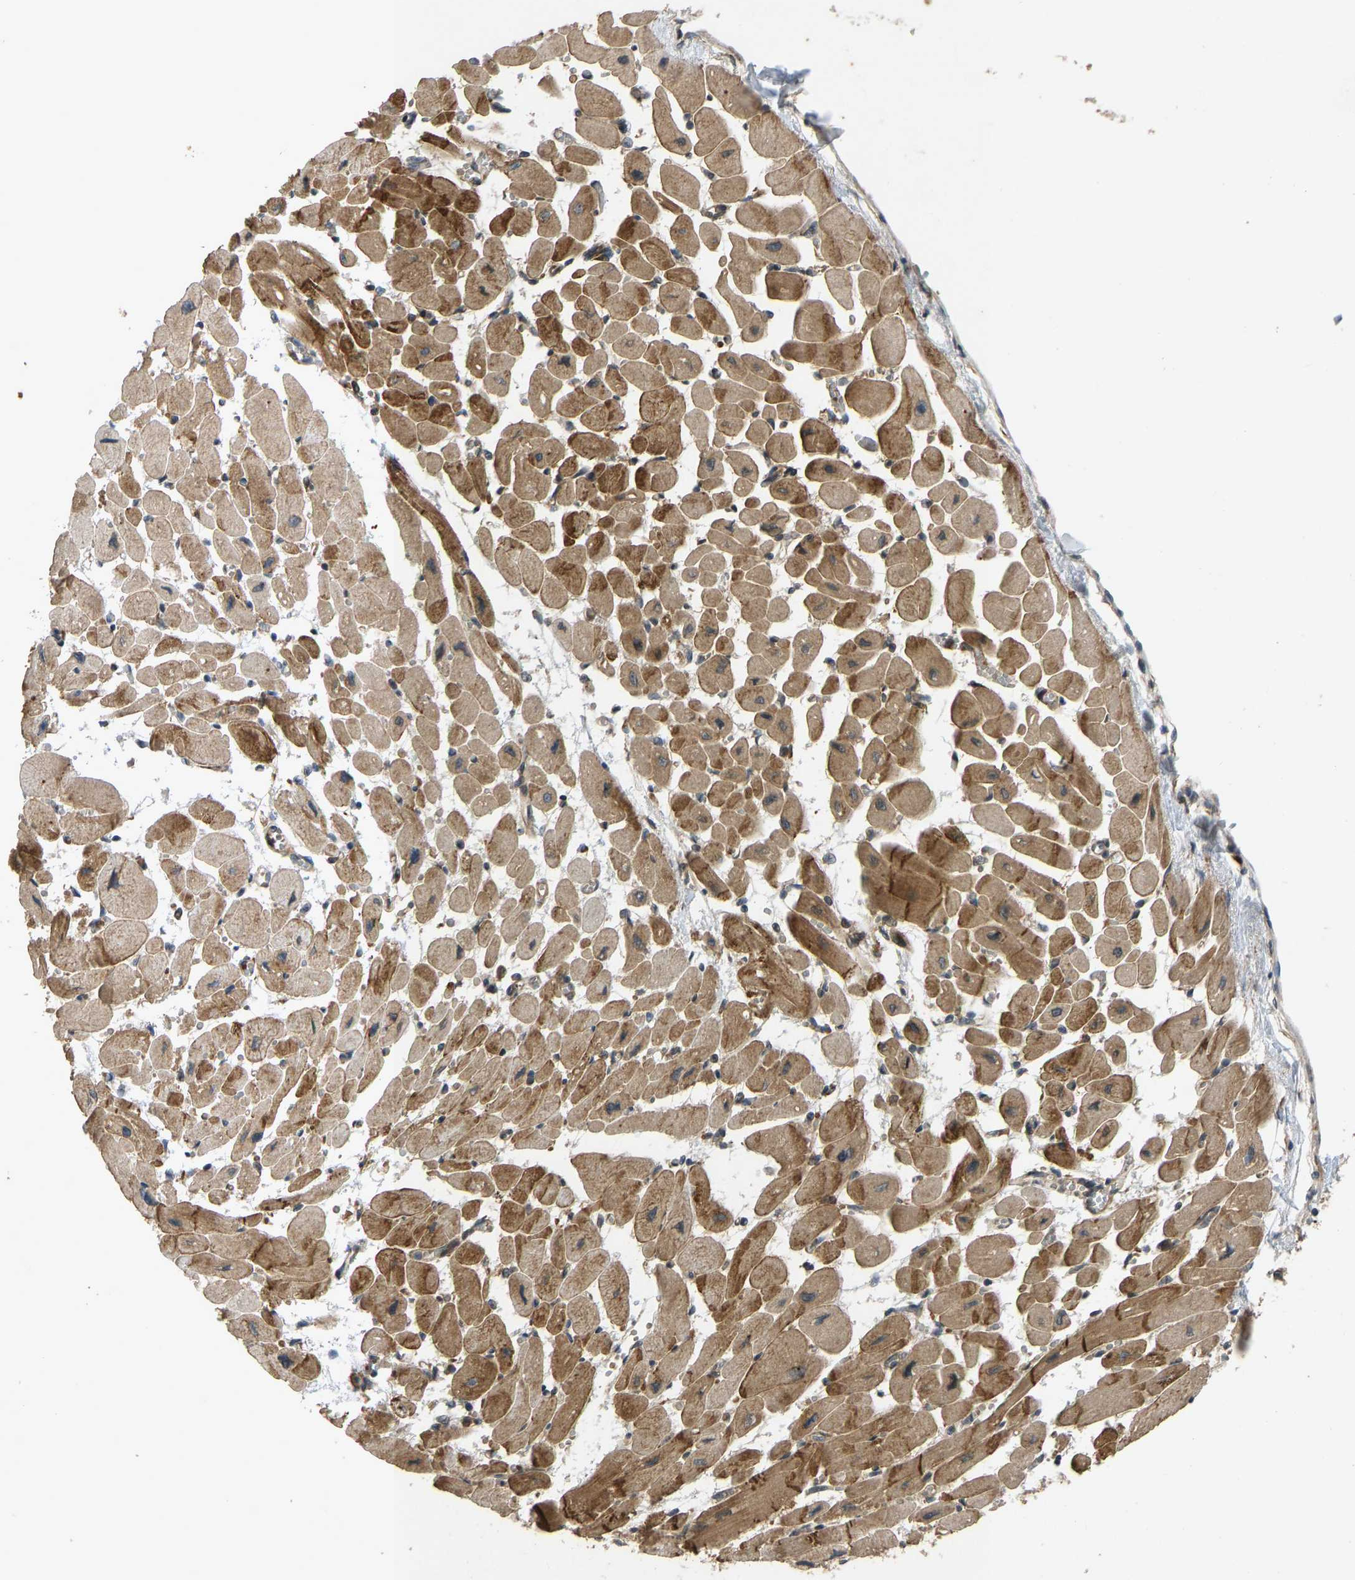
{"staining": {"intensity": "moderate", "quantity": ">75%", "location": "cytoplasmic/membranous"}, "tissue": "heart muscle", "cell_type": "Cardiomyocytes", "image_type": "normal", "snomed": [{"axis": "morphology", "description": "Normal tissue, NOS"}, {"axis": "topography", "description": "Heart"}], "caption": "This micrograph reveals normal heart muscle stained with immunohistochemistry to label a protein in brown. The cytoplasmic/membranous of cardiomyocytes show moderate positivity for the protein. Nuclei are counter-stained blue.", "gene": "RPN2", "patient": {"sex": "female", "age": 54}}